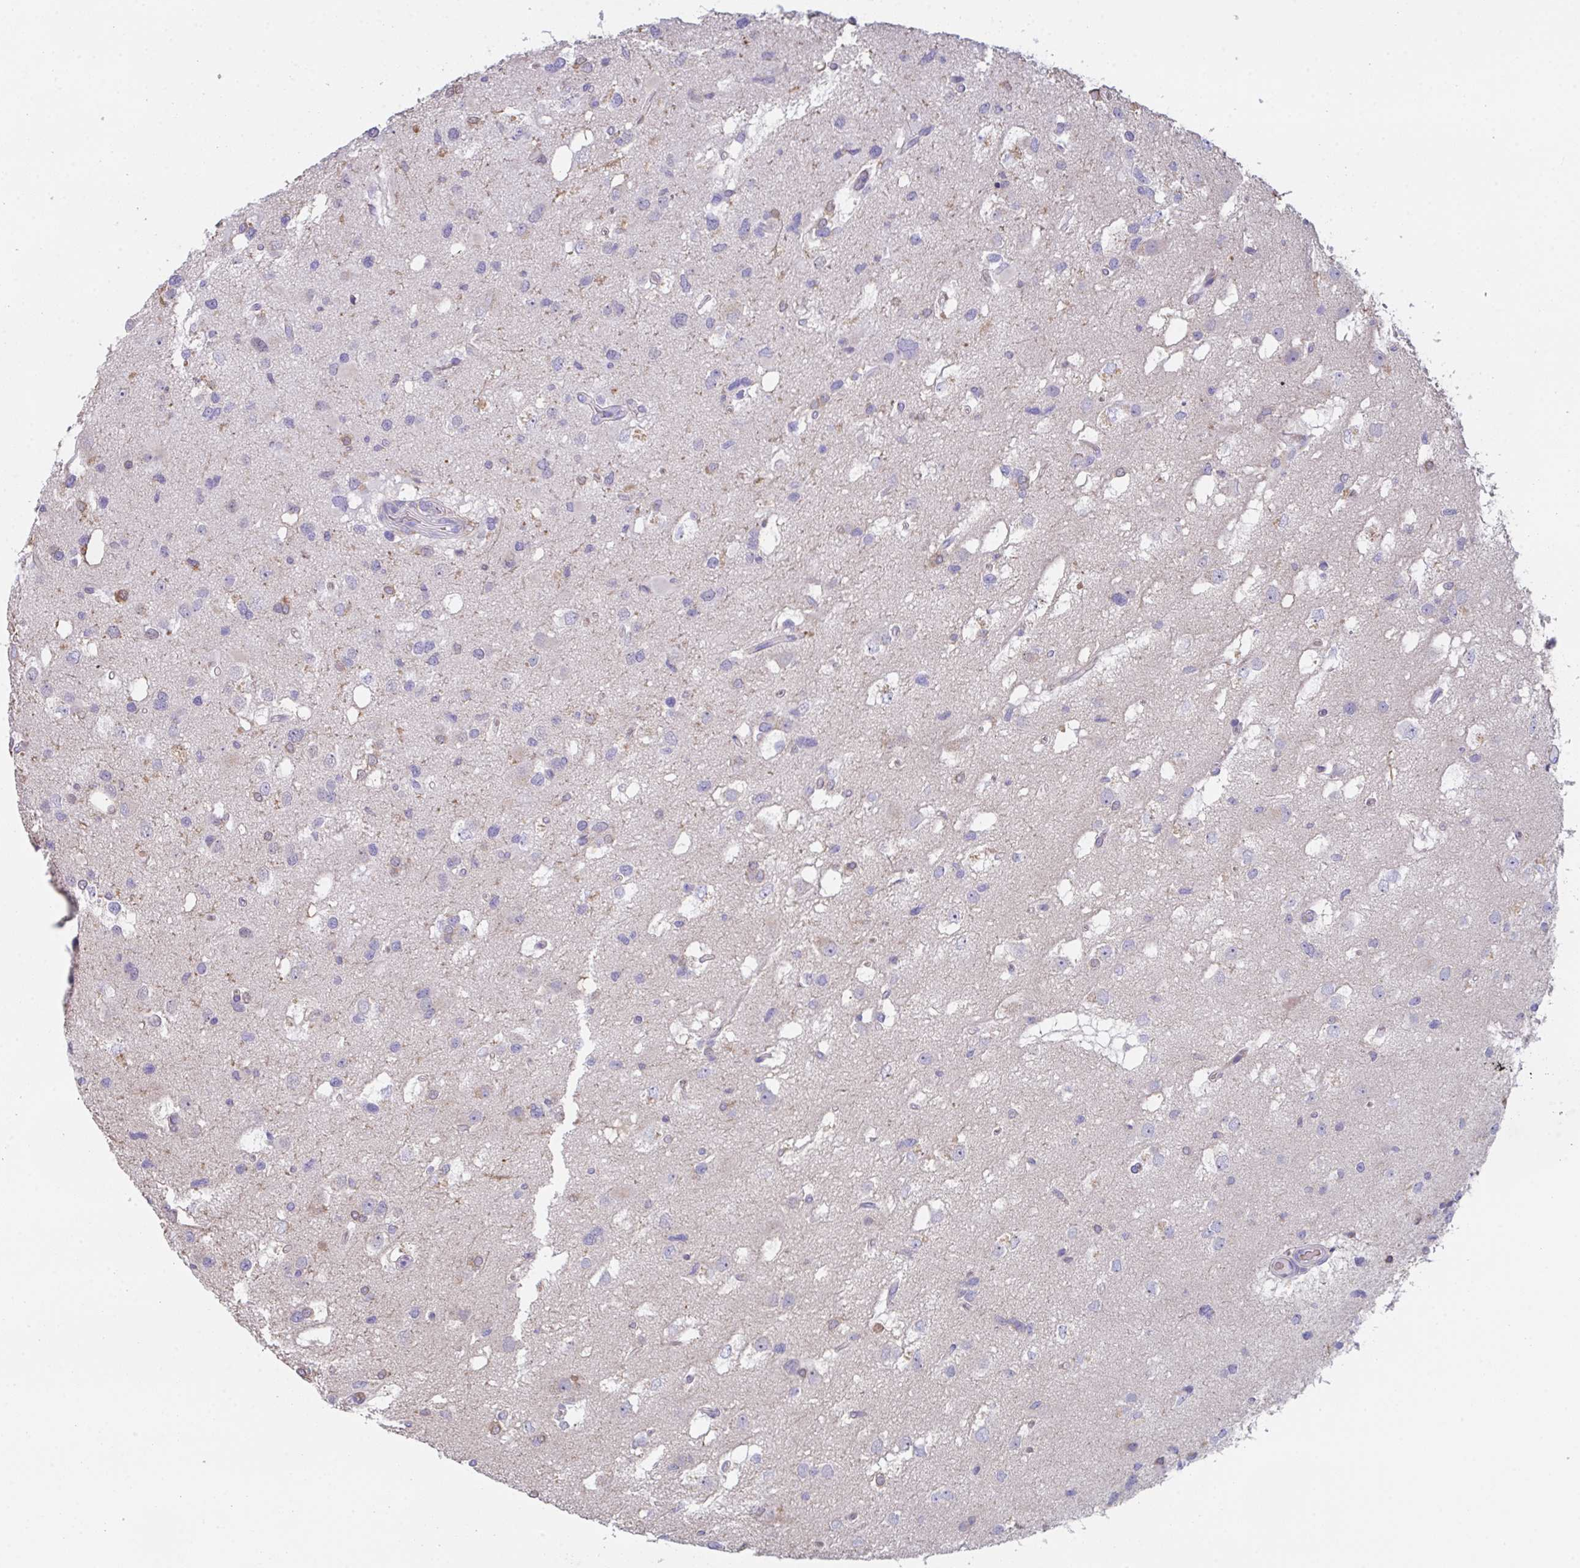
{"staining": {"intensity": "negative", "quantity": "none", "location": "none"}, "tissue": "glioma", "cell_type": "Tumor cells", "image_type": "cancer", "snomed": [{"axis": "morphology", "description": "Glioma, malignant, High grade"}, {"axis": "topography", "description": "Brain"}], "caption": "Tumor cells show no significant protein positivity in glioma.", "gene": "TFAP2C", "patient": {"sex": "male", "age": 53}}